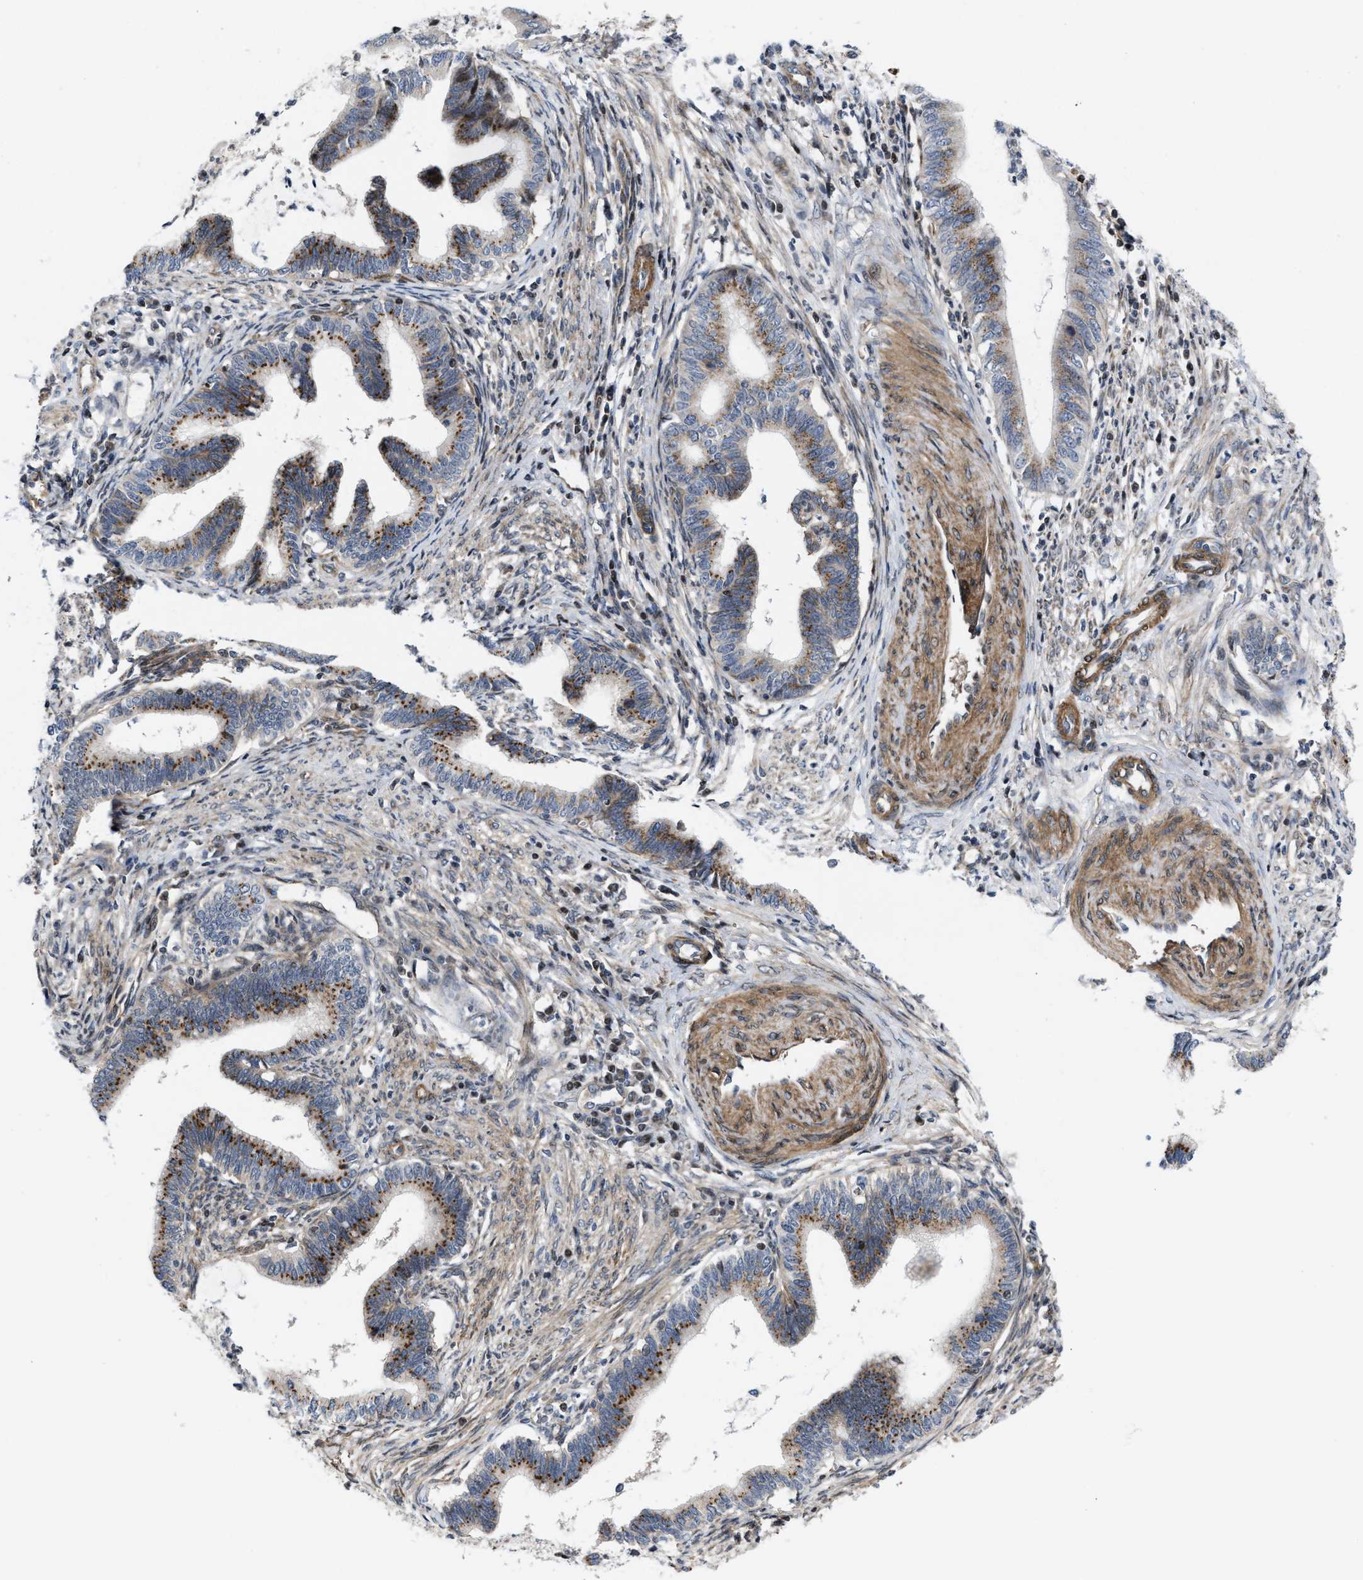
{"staining": {"intensity": "moderate", "quantity": ">75%", "location": "cytoplasmic/membranous"}, "tissue": "cervical cancer", "cell_type": "Tumor cells", "image_type": "cancer", "snomed": [{"axis": "morphology", "description": "Adenocarcinoma, NOS"}, {"axis": "topography", "description": "Cervix"}], "caption": "Protein analysis of cervical cancer (adenocarcinoma) tissue demonstrates moderate cytoplasmic/membranous positivity in about >75% of tumor cells.", "gene": "TGFB1I1", "patient": {"sex": "female", "age": 36}}